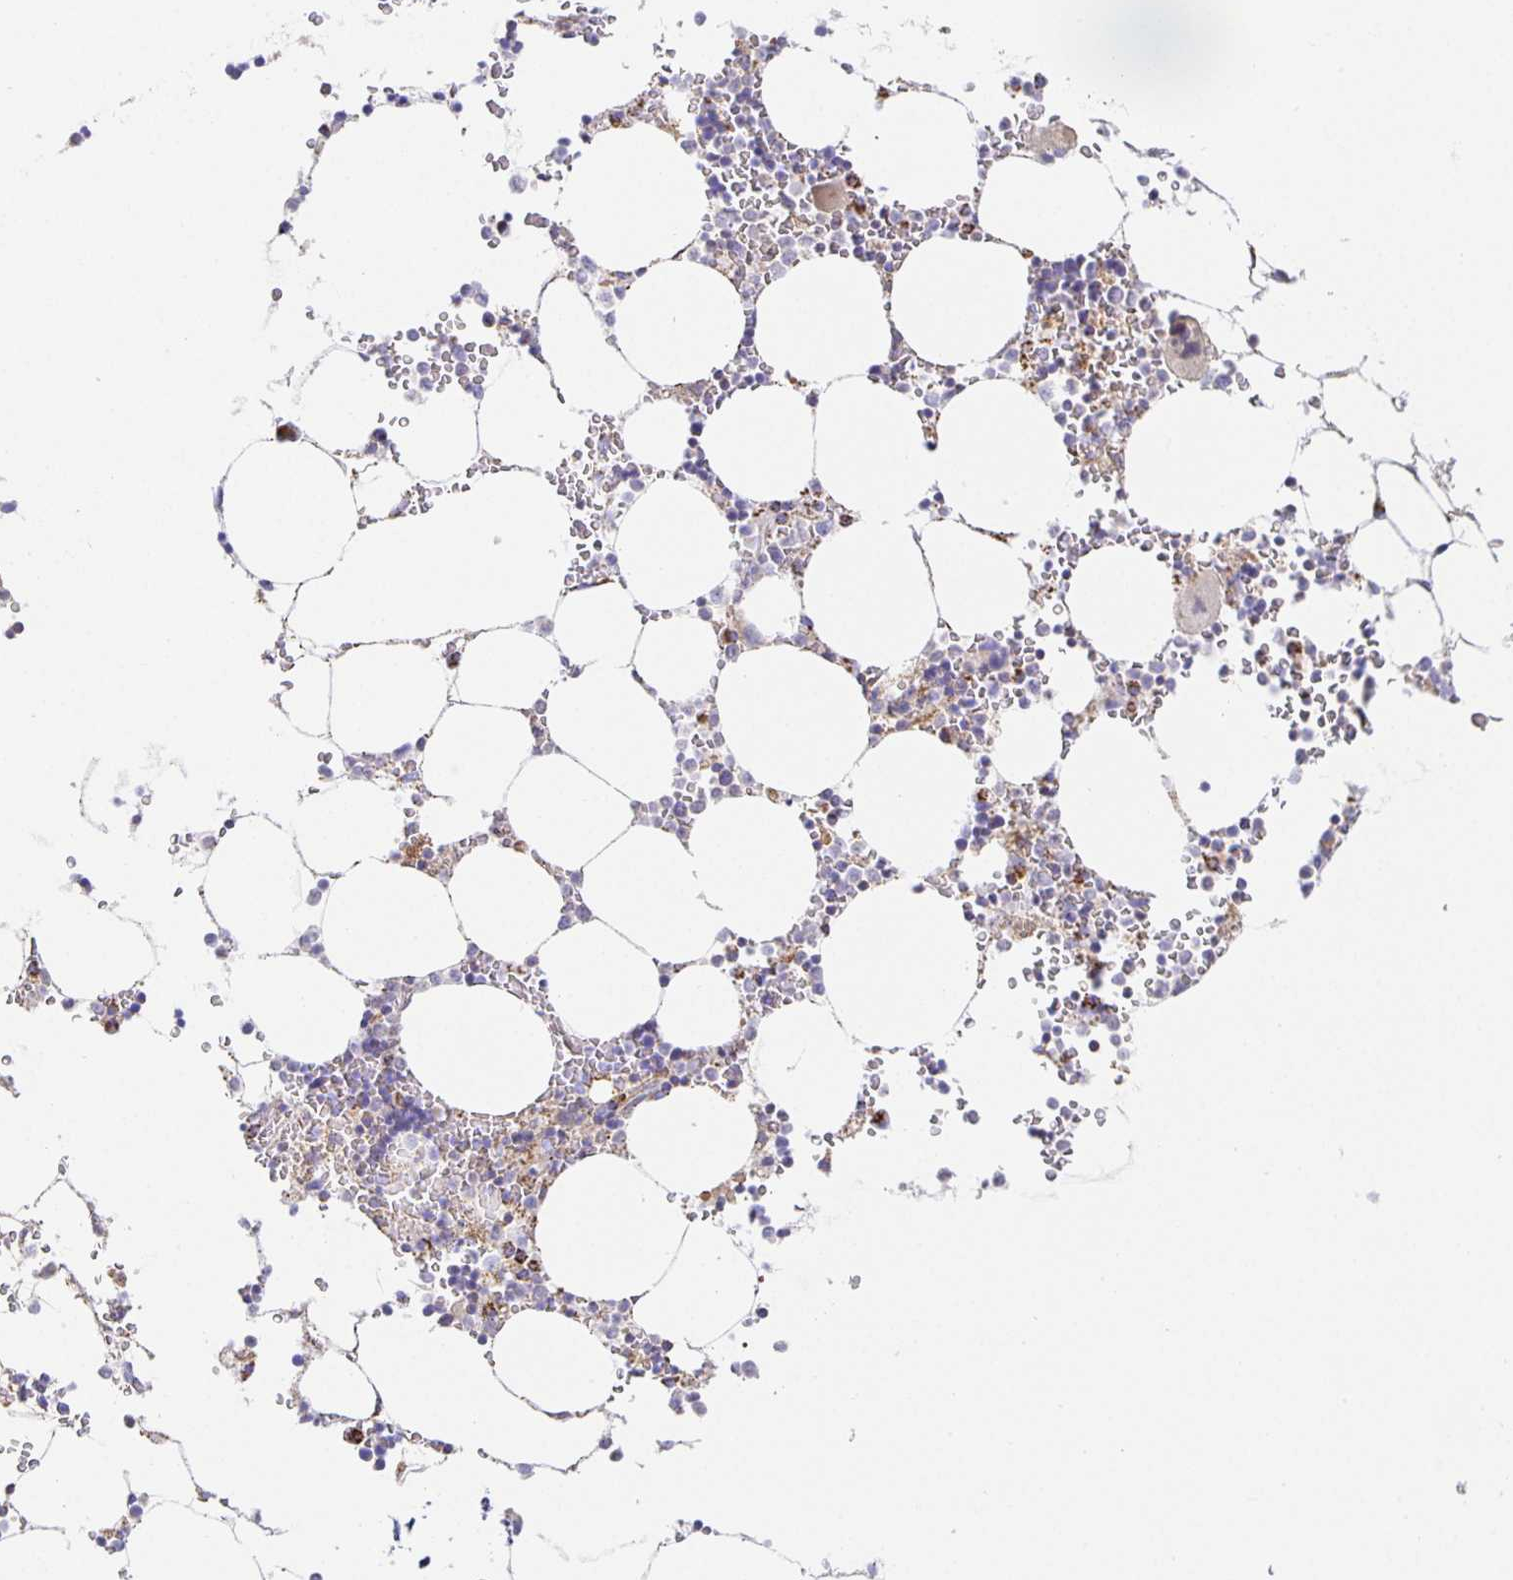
{"staining": {"intensity": "moderate", "quantity": "<25%", "location": "cytoplasmic/membranous"}, "tissue": "bone marrow", "cell_type": "Hematopoietic cells", "image_type": "normal", "snomed": [{"axis": "morphology", "description": "Normal tissue, NOS"}, {"axis": "topography", "description": "Bone marrow"}], "caption": "There is low levels of moderate cytoplasmic/membranous expression in hematopoietic cells of unremarkable bone marrow, as demonstrated by immunohistochemical staining (brown color).", "gene": "FLRT3", "patient": {"sex": "male", "age": 64}}